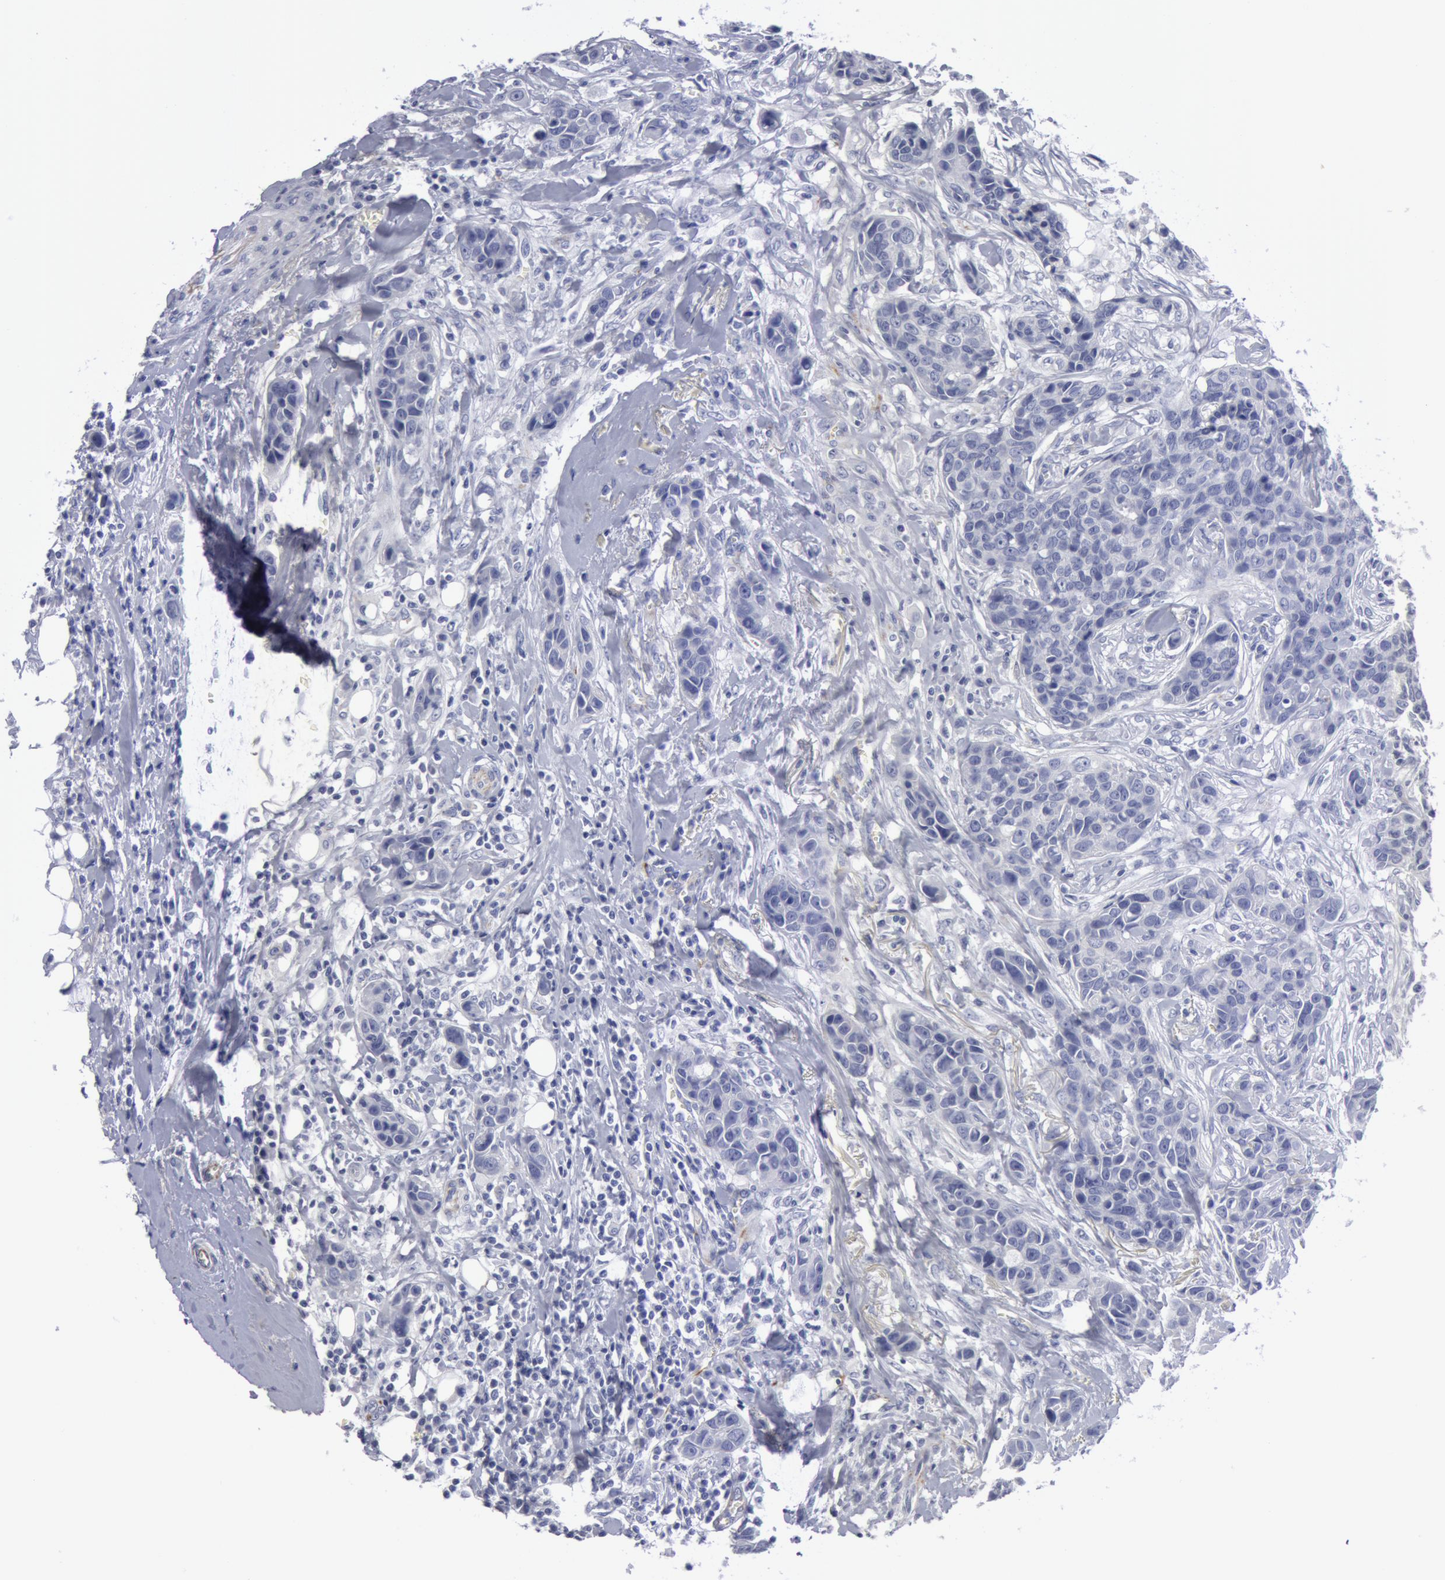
{"staining": {"intensity": "negative", "quantity": "none", "location": "none"}, "tissue": "breast cancer", "cell_type": "Tumor cells", "image_type": "cancer", "snomed": [{"axis": "morphology", "description": "Duct carcinoma"}, {"axis": "topography", "description": "Breast"}], "caption": "Protein analysis of breast cancer shows no significant staining in tumor cells.", "gene": "SMC1B", "patient": {"sex": "female", "age": 91}}